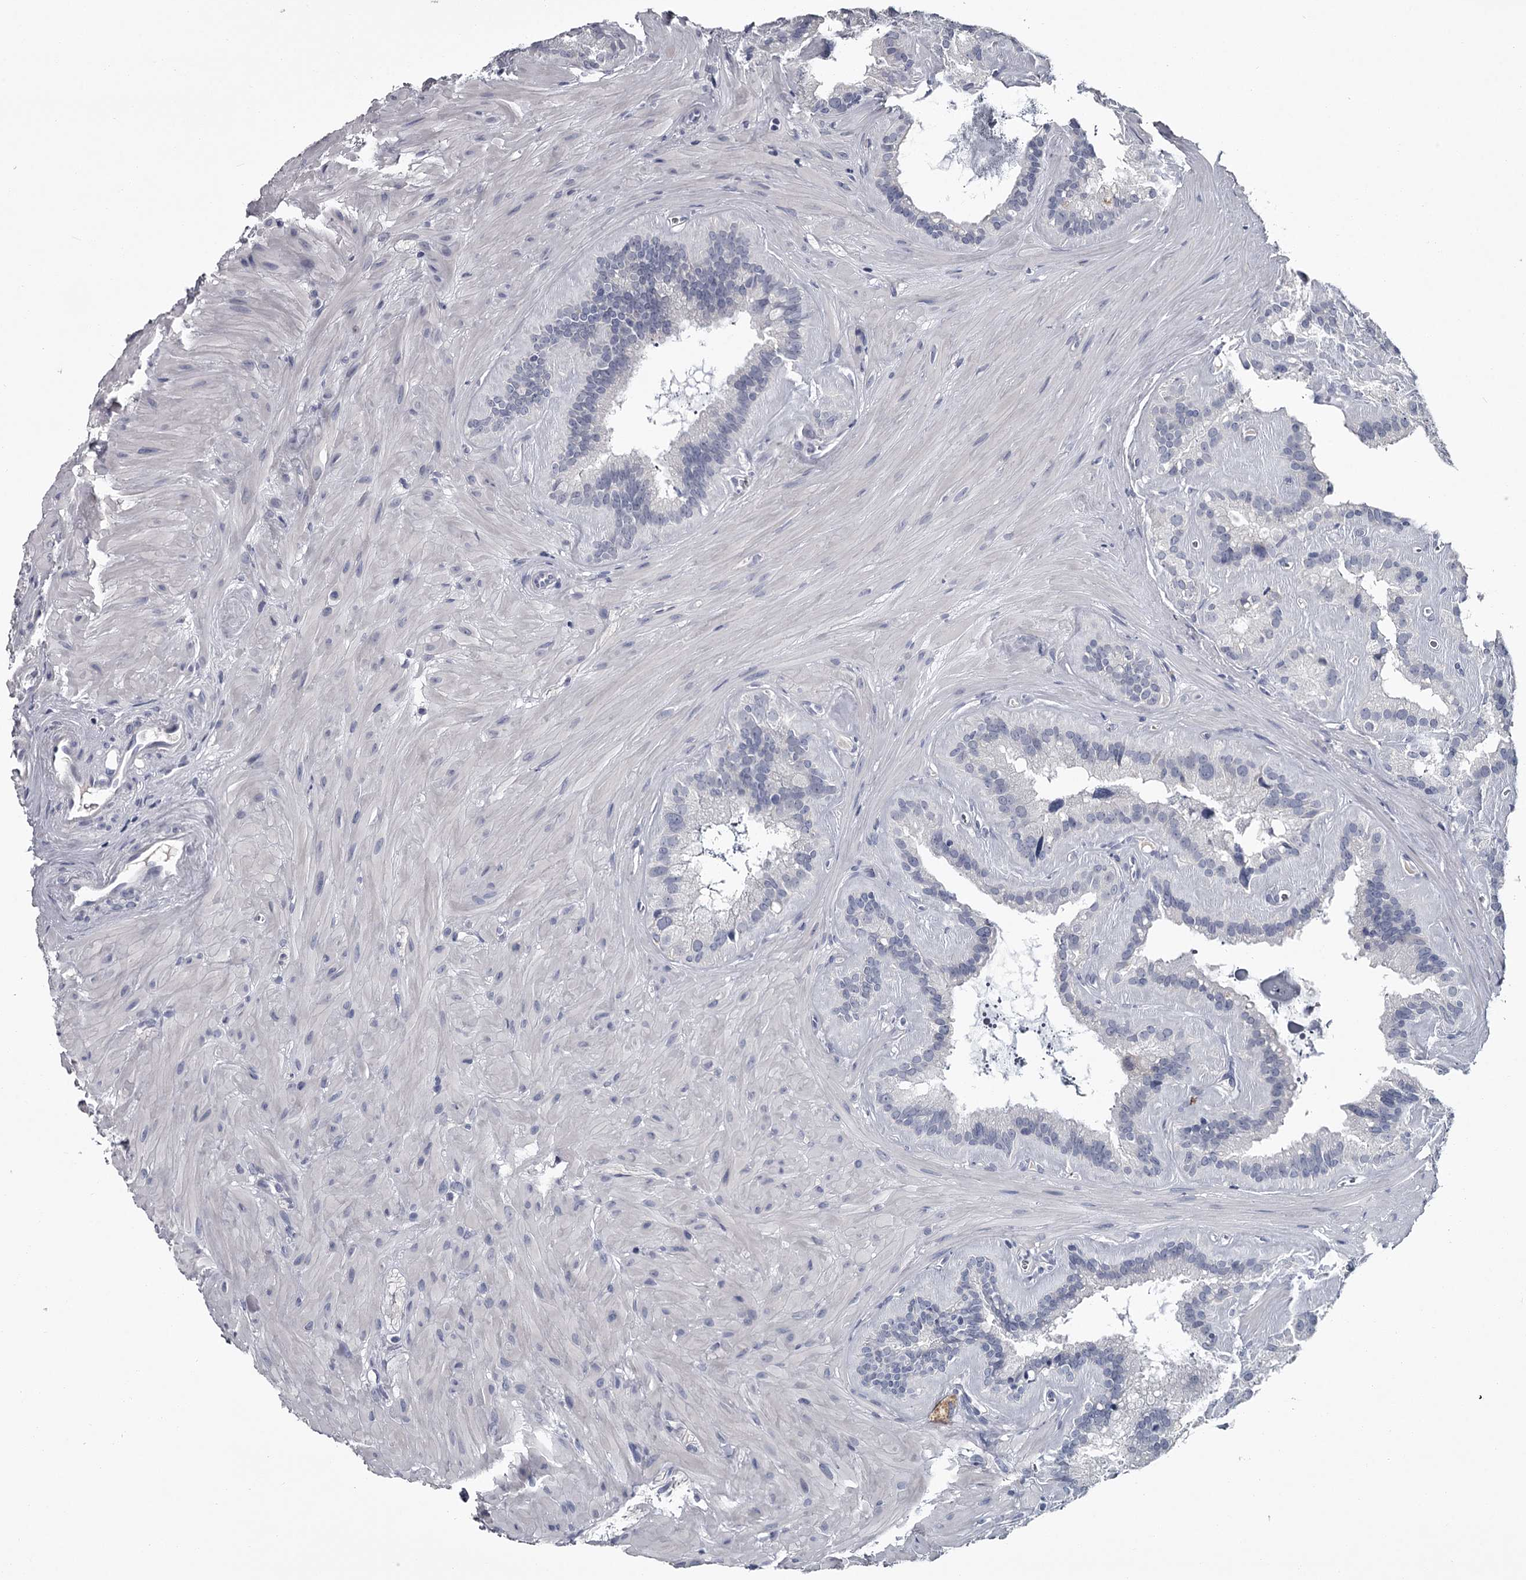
{"staining": {"intensity": "moderate", "quantity": "<25%", "location": "cytoplasmic/membranous"}, "tissue": "seminal vesicle", "cell_type": "Glandular cells", "image_type": "normal", "snomed": [{"axis": "morphology", "description": "Normal tissue, NOS"}, {"axis": "topography", "description": "Prostate"}, {"axis": "topography", "description": "Seminal veicle"}], "caption": "Moderate cytoplasmic/membranous protein staining is appreciated in about <25% of glandular cells in seminal vesicle. Immunohistochemistry (ihc) stains the protein in brown and the nuclei are stained blue.", "gene": "DAO", "patient": {"sex": "male", "age": 59}}